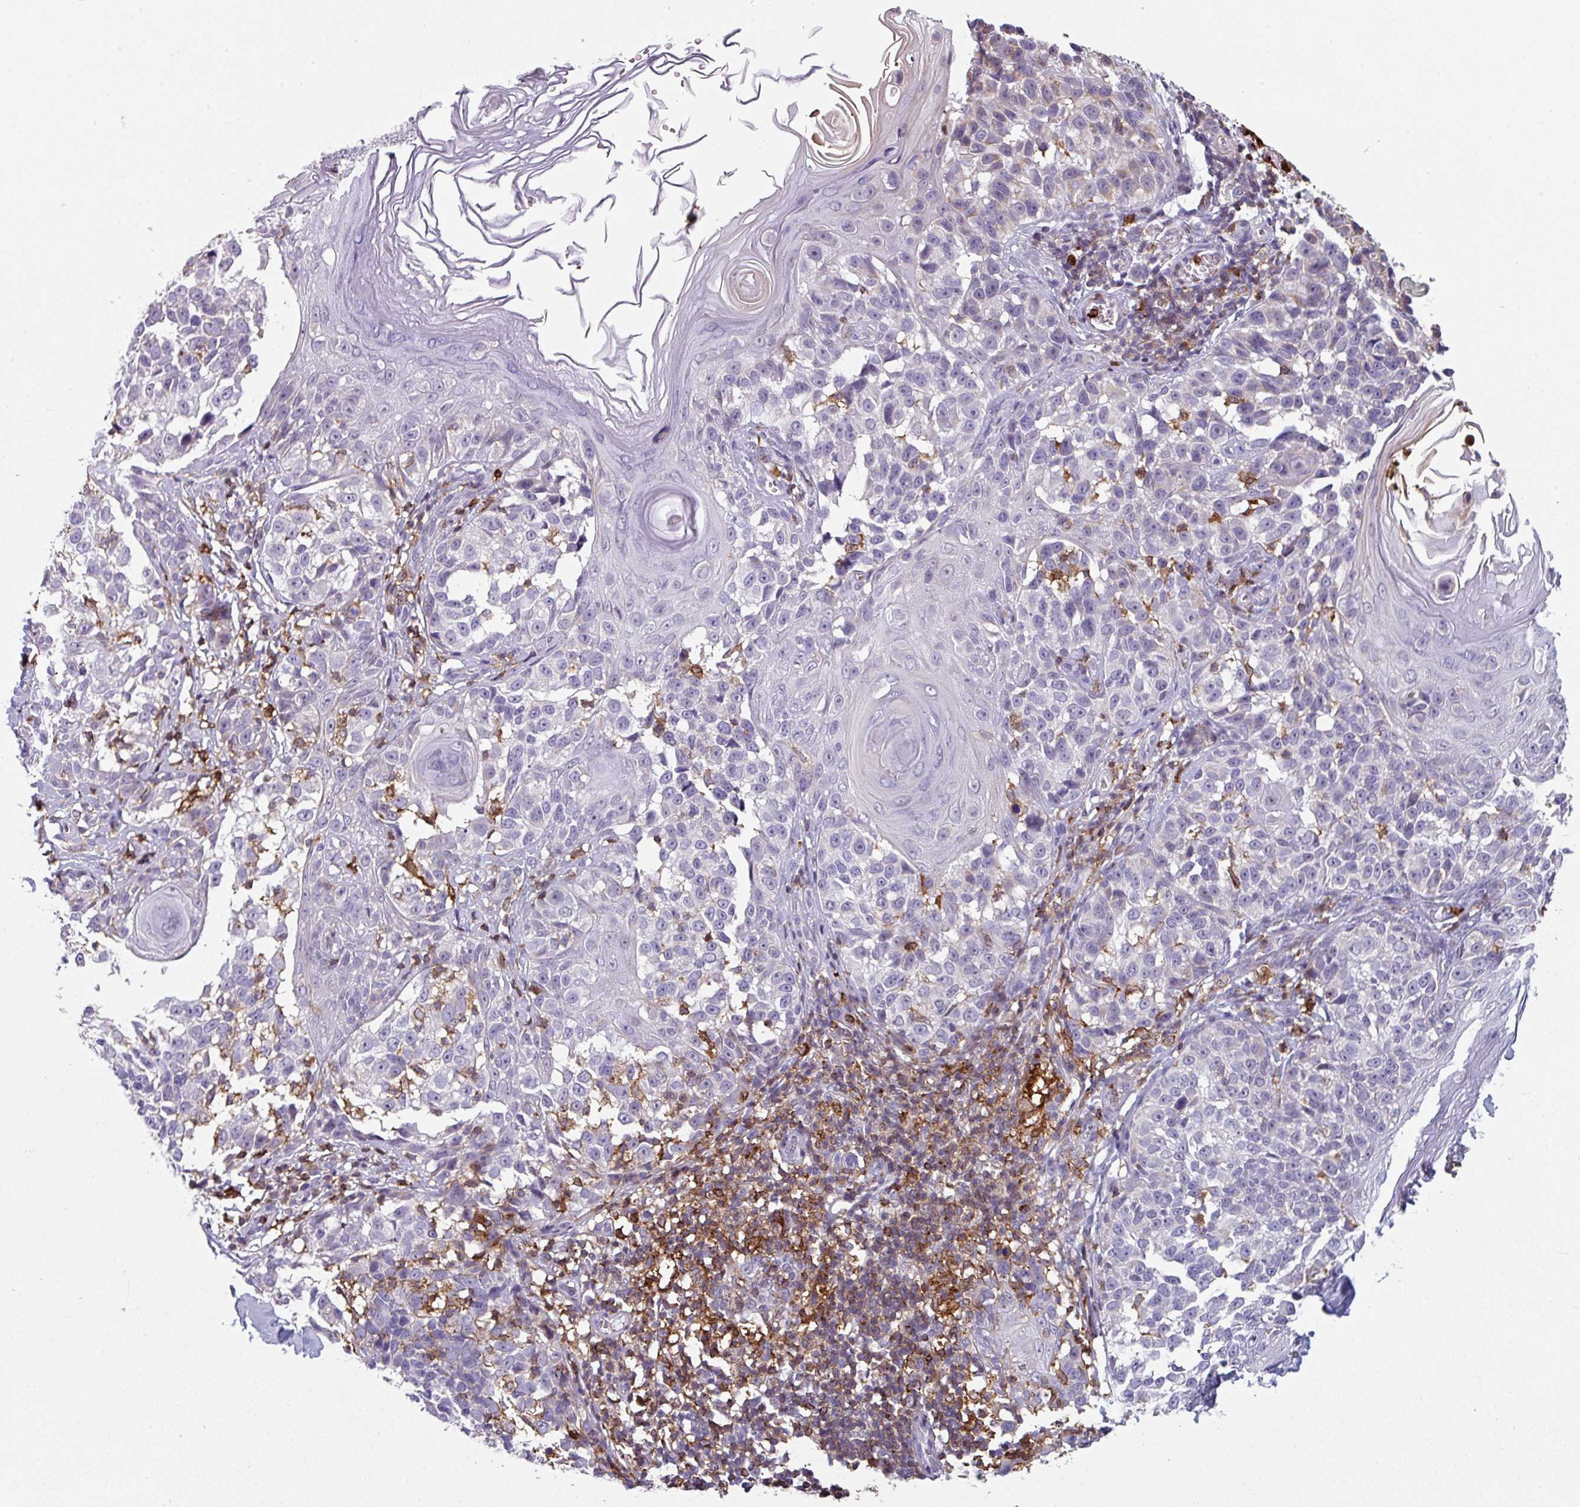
{"staining": {"intensity": "negative", "quantity": "none", "location": "none"}, "tissue": "melanoma", "cell_type": "Tumor cells", "image_type": "cancer", "snomed": [{"axis": "morphology", "description": "Malignant melanoma, NOS"}, {"axis": "topography", "description": "Skin"}], "caption": "Immunohistochemical staining of malignant melanoma shows no significant expression in tumor cells. Brightfield microscopy of immunohistochemistry (IHC) stained with DAB (brown) and hematoxylin (blue), captured at high magnification.", "gene": "EXOSC5", "patient": {"sex": "male", "age": 73}}